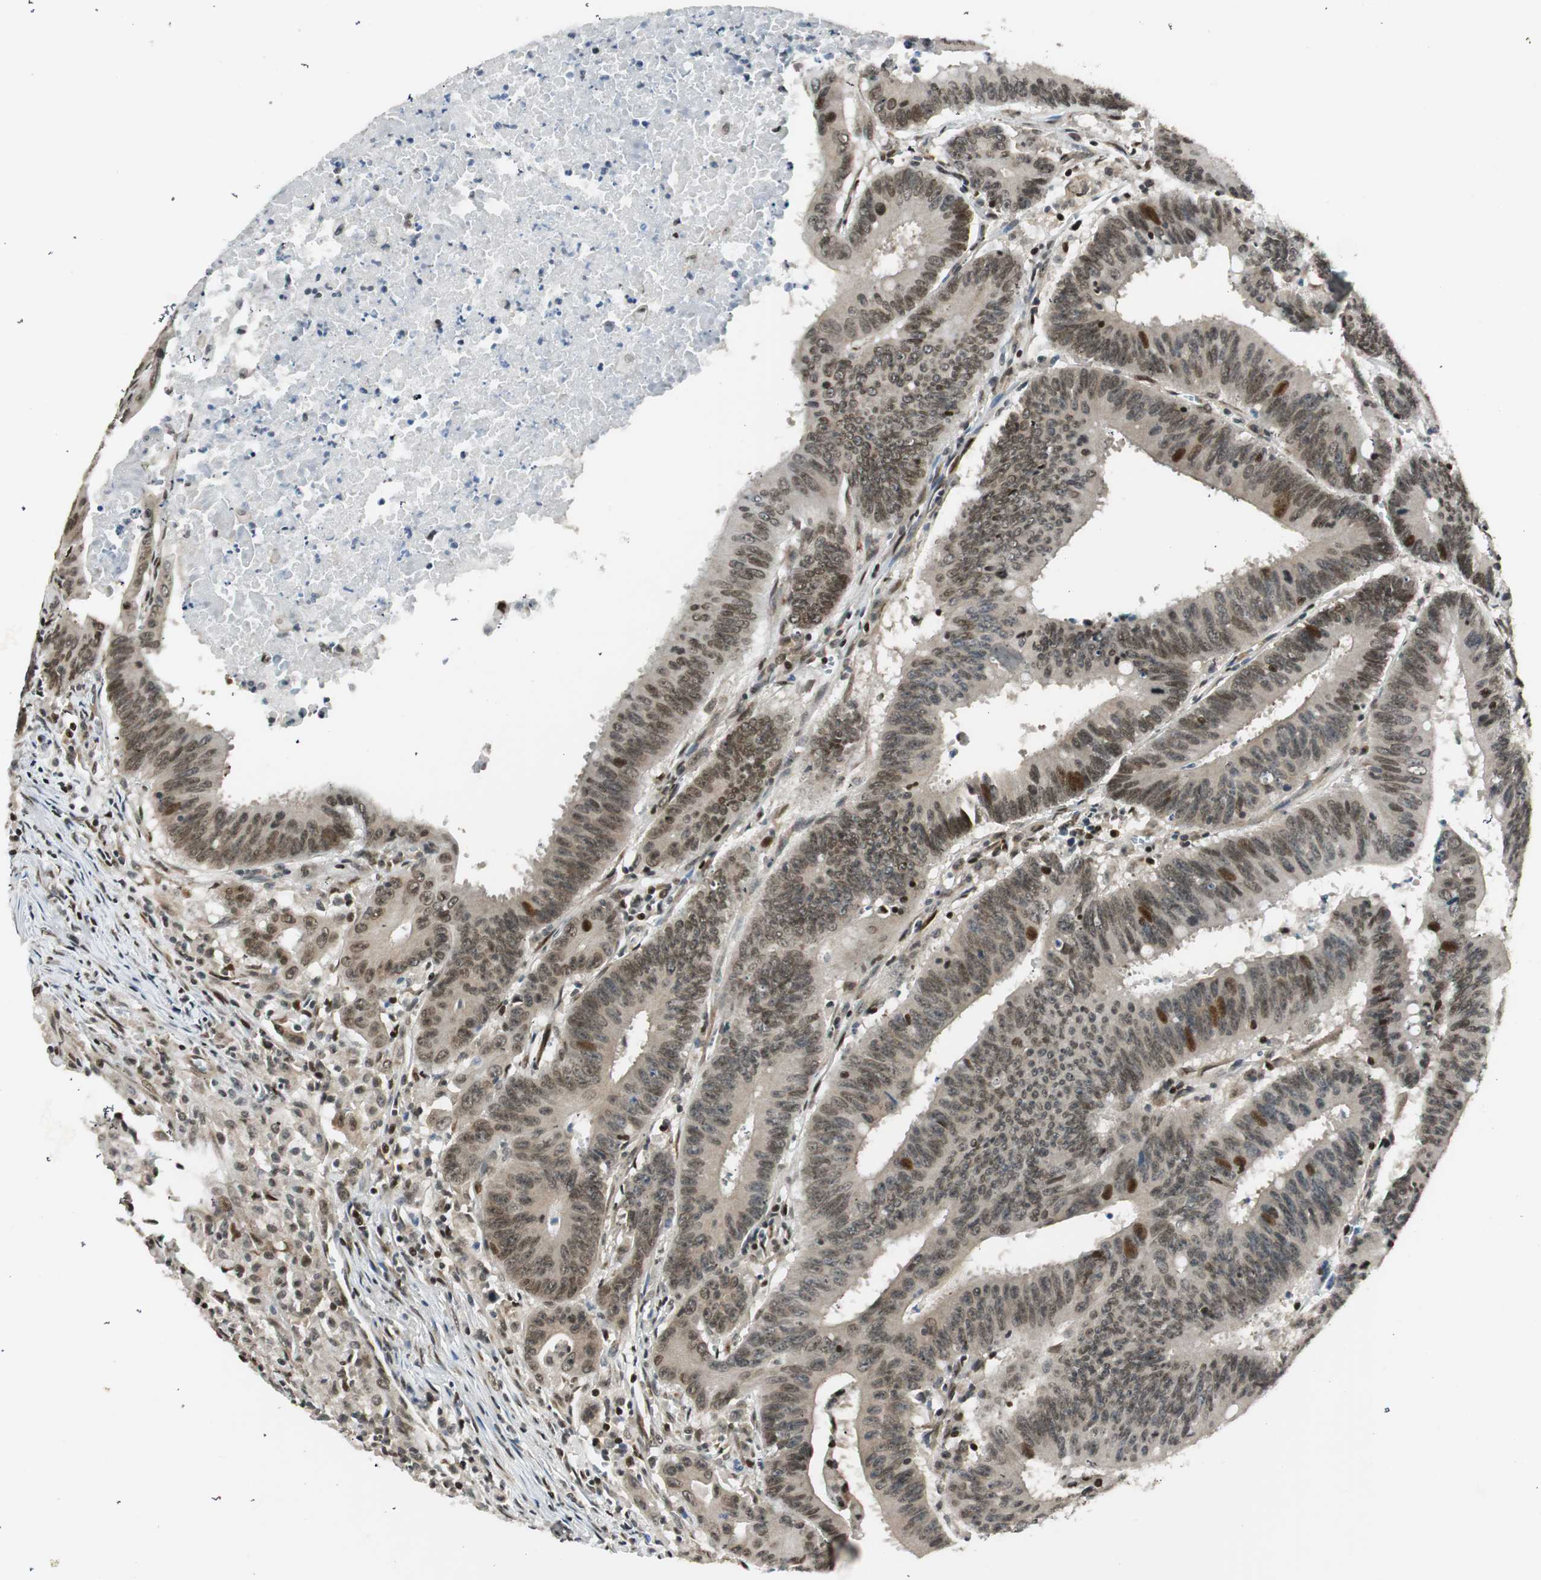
{"staining": {"intensity": "moderate", "quantity": "25%-75%", "location": "nuclear"}, "tissue": "colorectal cancer", "cell_type": "Tumor cells", "image_type": "cancer", "snomed": [{"axis": "morphology", "description": "Adenocarcinoma, NOS"}, {"axis": "topography", "description": "Colon"}], "caption": "A high-resolution micrograph shows immunohistochemistry staining of colorectal adenocarcinoma, which demonstrates moderate nuclear expression in about 25%-75% of tumor cells.", "gene": "RING1", "patient": {"sex": "male", "age": 45}}